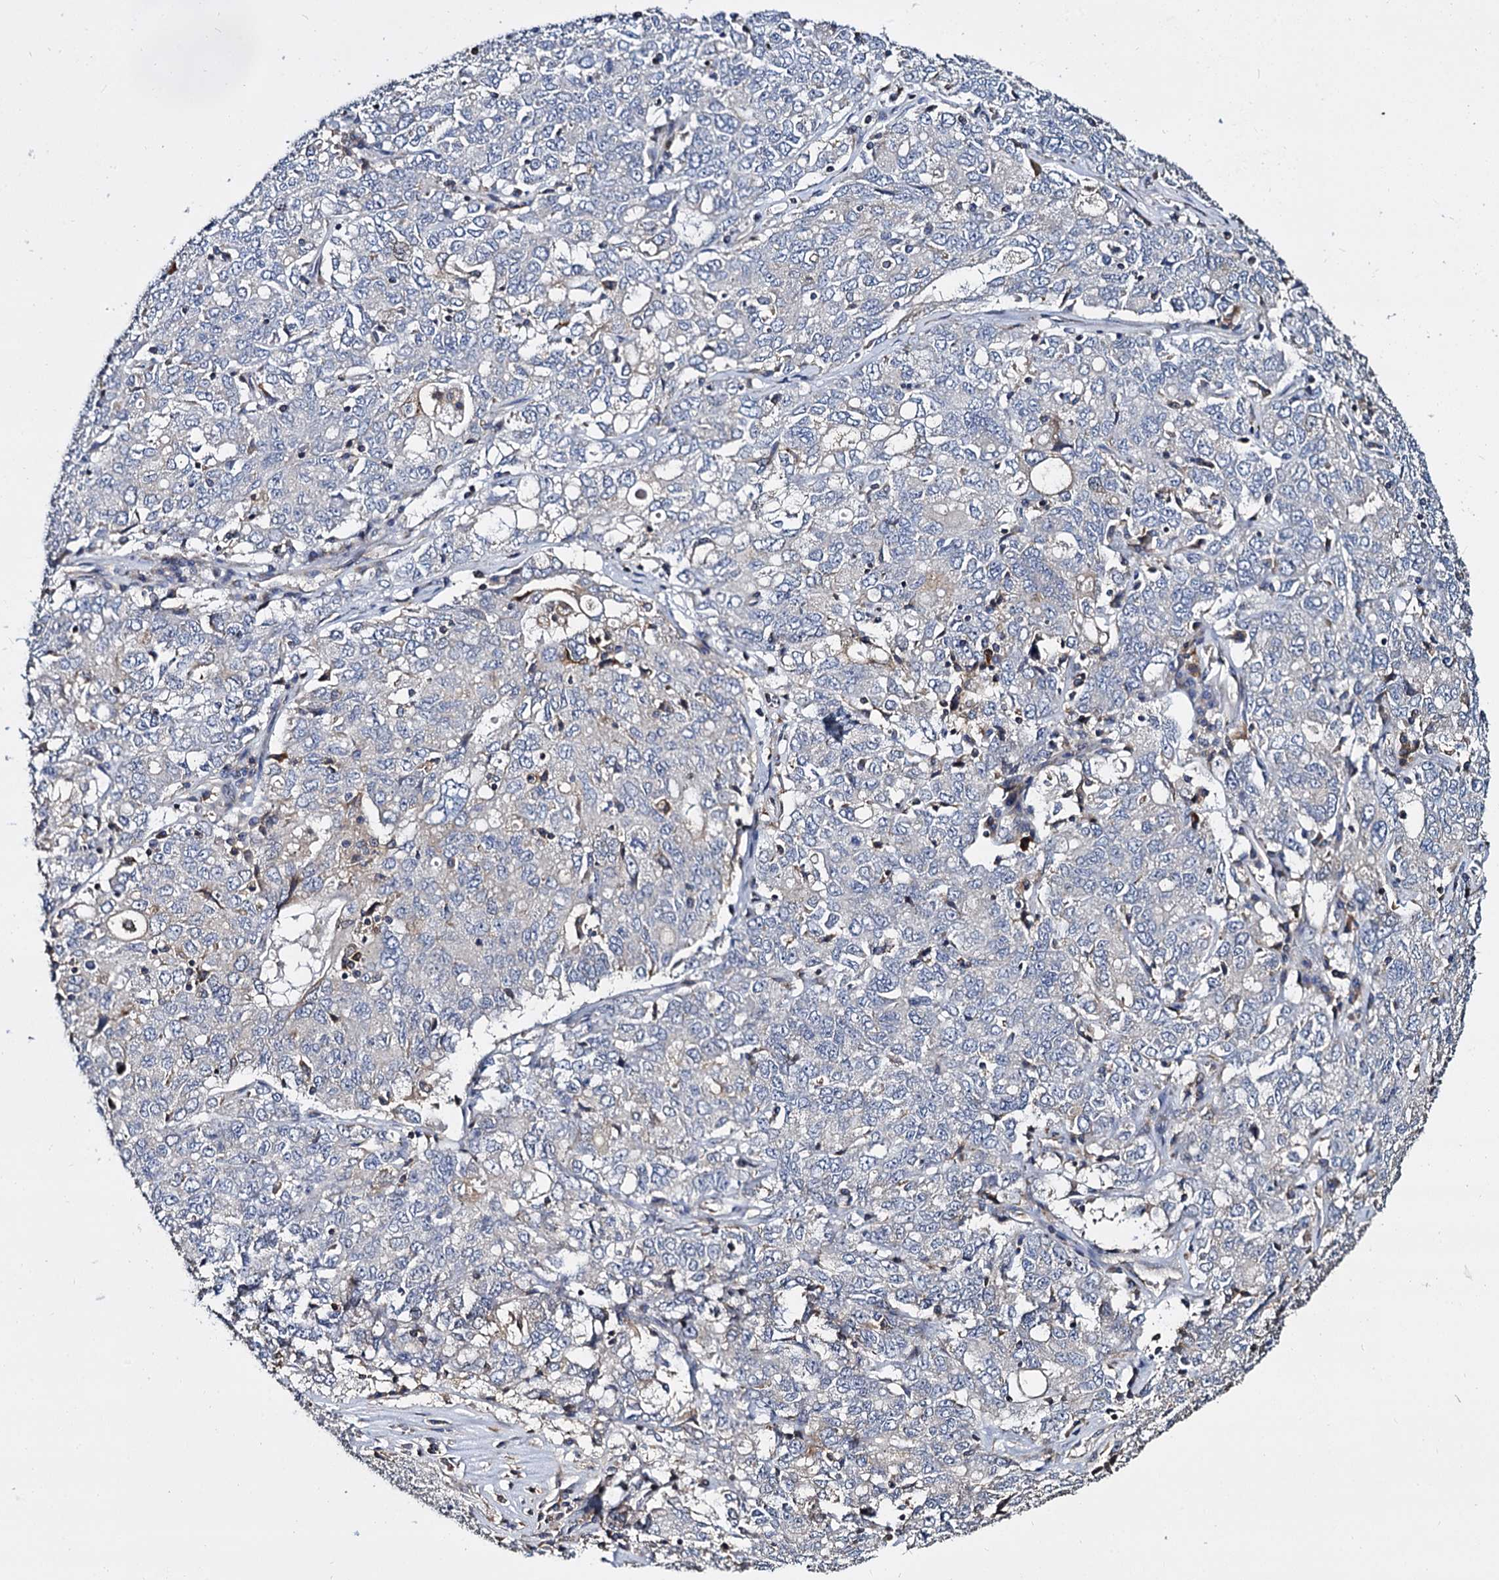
{"staining": {"intensity": "negative", "quantity": "none", "location": "none"}, "tissue": "ovarian cancer", "cell_type": "Tumor cells", "image_type": "cancer", "snomed": [{"axis": "morphology", "description": "Carcinoma, endometroid"}, {"axis": "topography", "description": "Ovary"}], "caption": "Ovarian cancer was stained to show a protein in brown. There is no significant expression in tumor cells.", "gene": "ANKRD13A", "patient": {"sex": "female", "age": 62}}